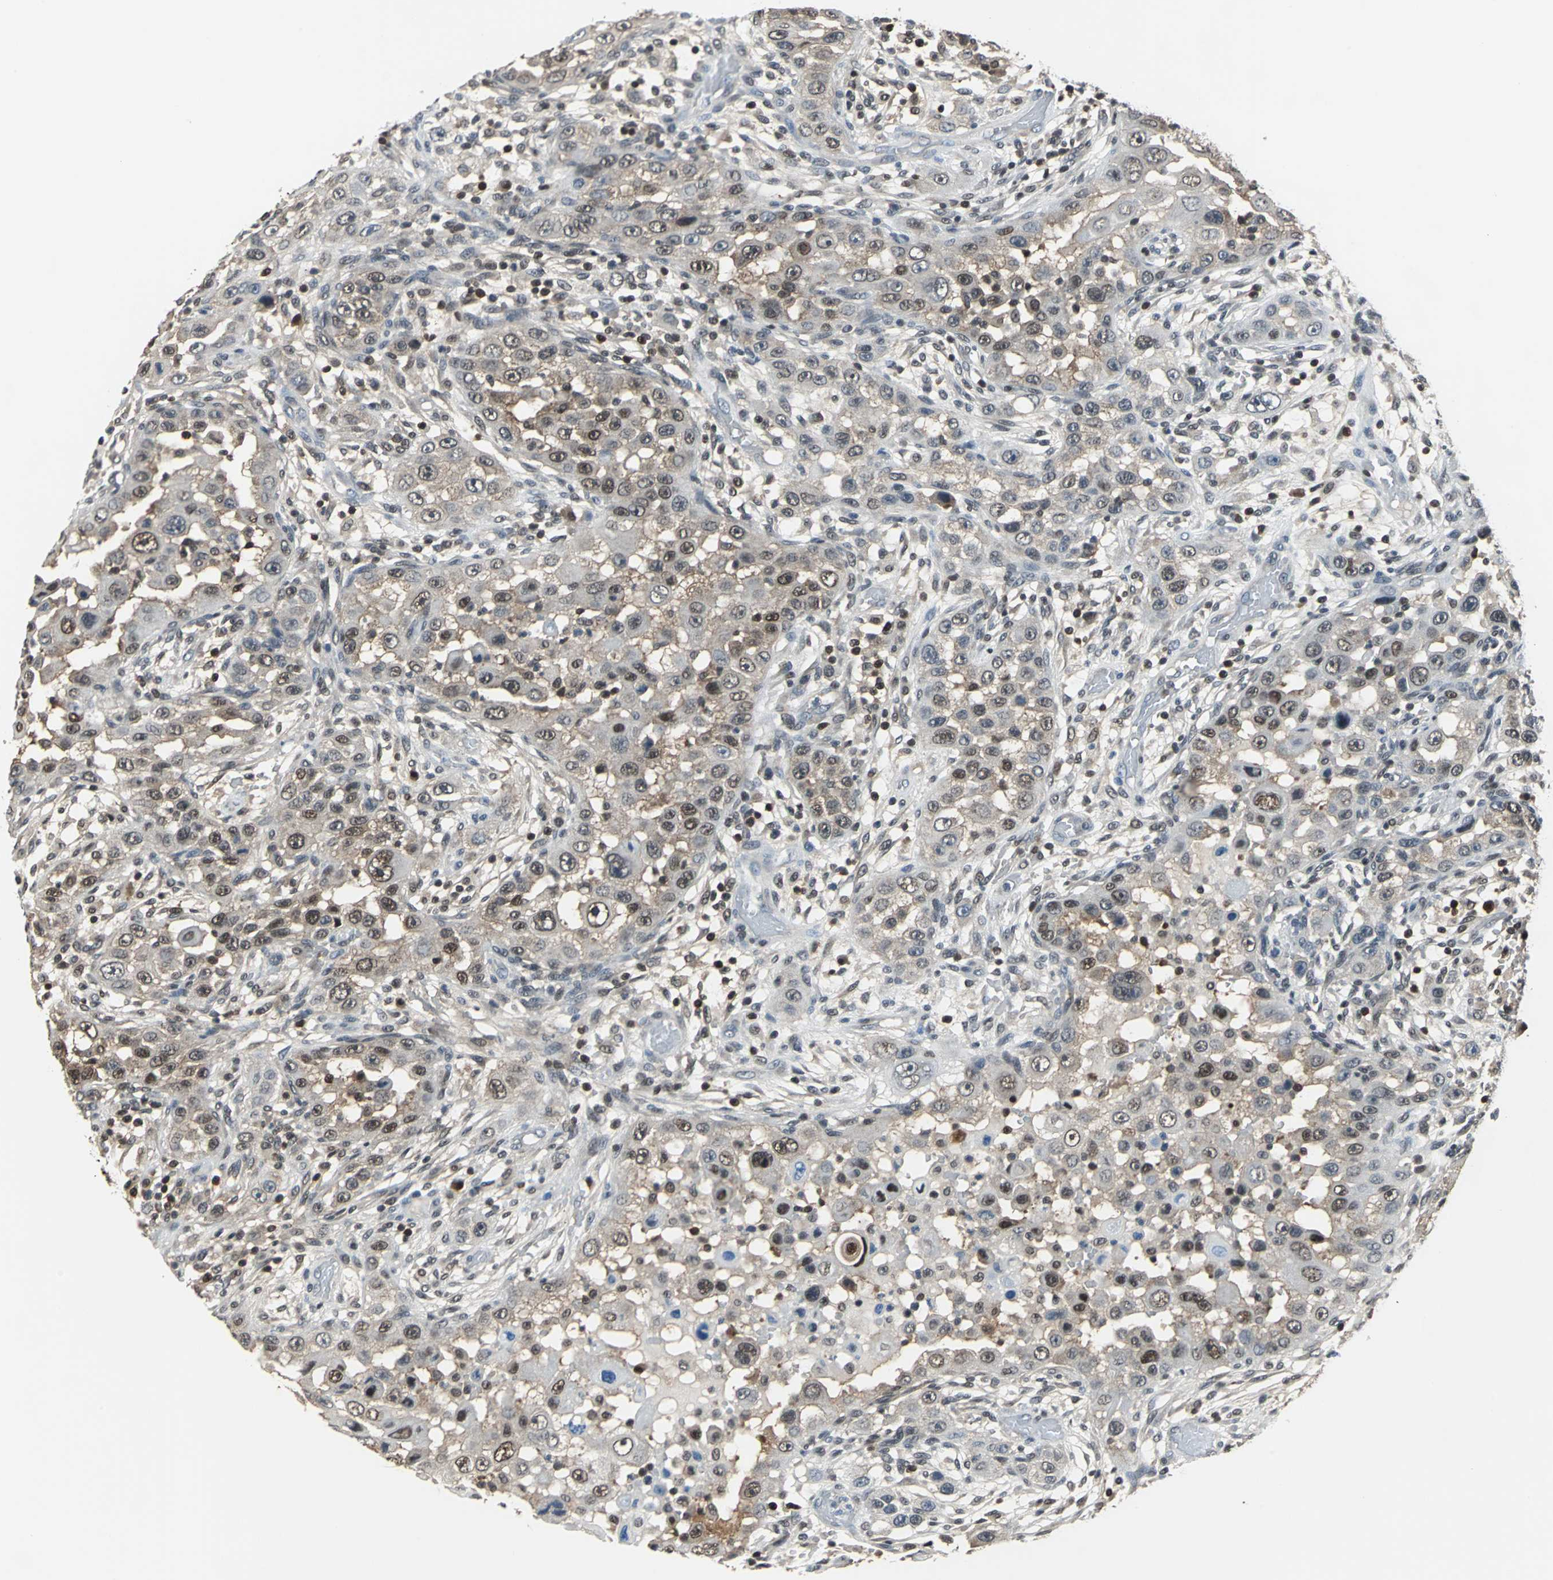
{"staining": {"intensity": "moderate", "quantity": "25%-75%", "location": "cytoplasmic/membranous,nuclear"}, "tissue": "head and neck cancer", "cell_type": "Tumor cells", "image_type": "cancer", "snomed": [{"axis": "morphology", "description": "Carcinoma, NOS"}, {"axis": "topography", "description": "Head-Neck"}], "caption": "There is medium levels of moderate cytoplasmic/membranous and nuclear positivity in tumor cells of head and neck cancer (carcinoma), as demonstrated by immunohistochemical staining (brown color).", "gene": "PSME1", "patient": {"sex": "male", "age": 87}}